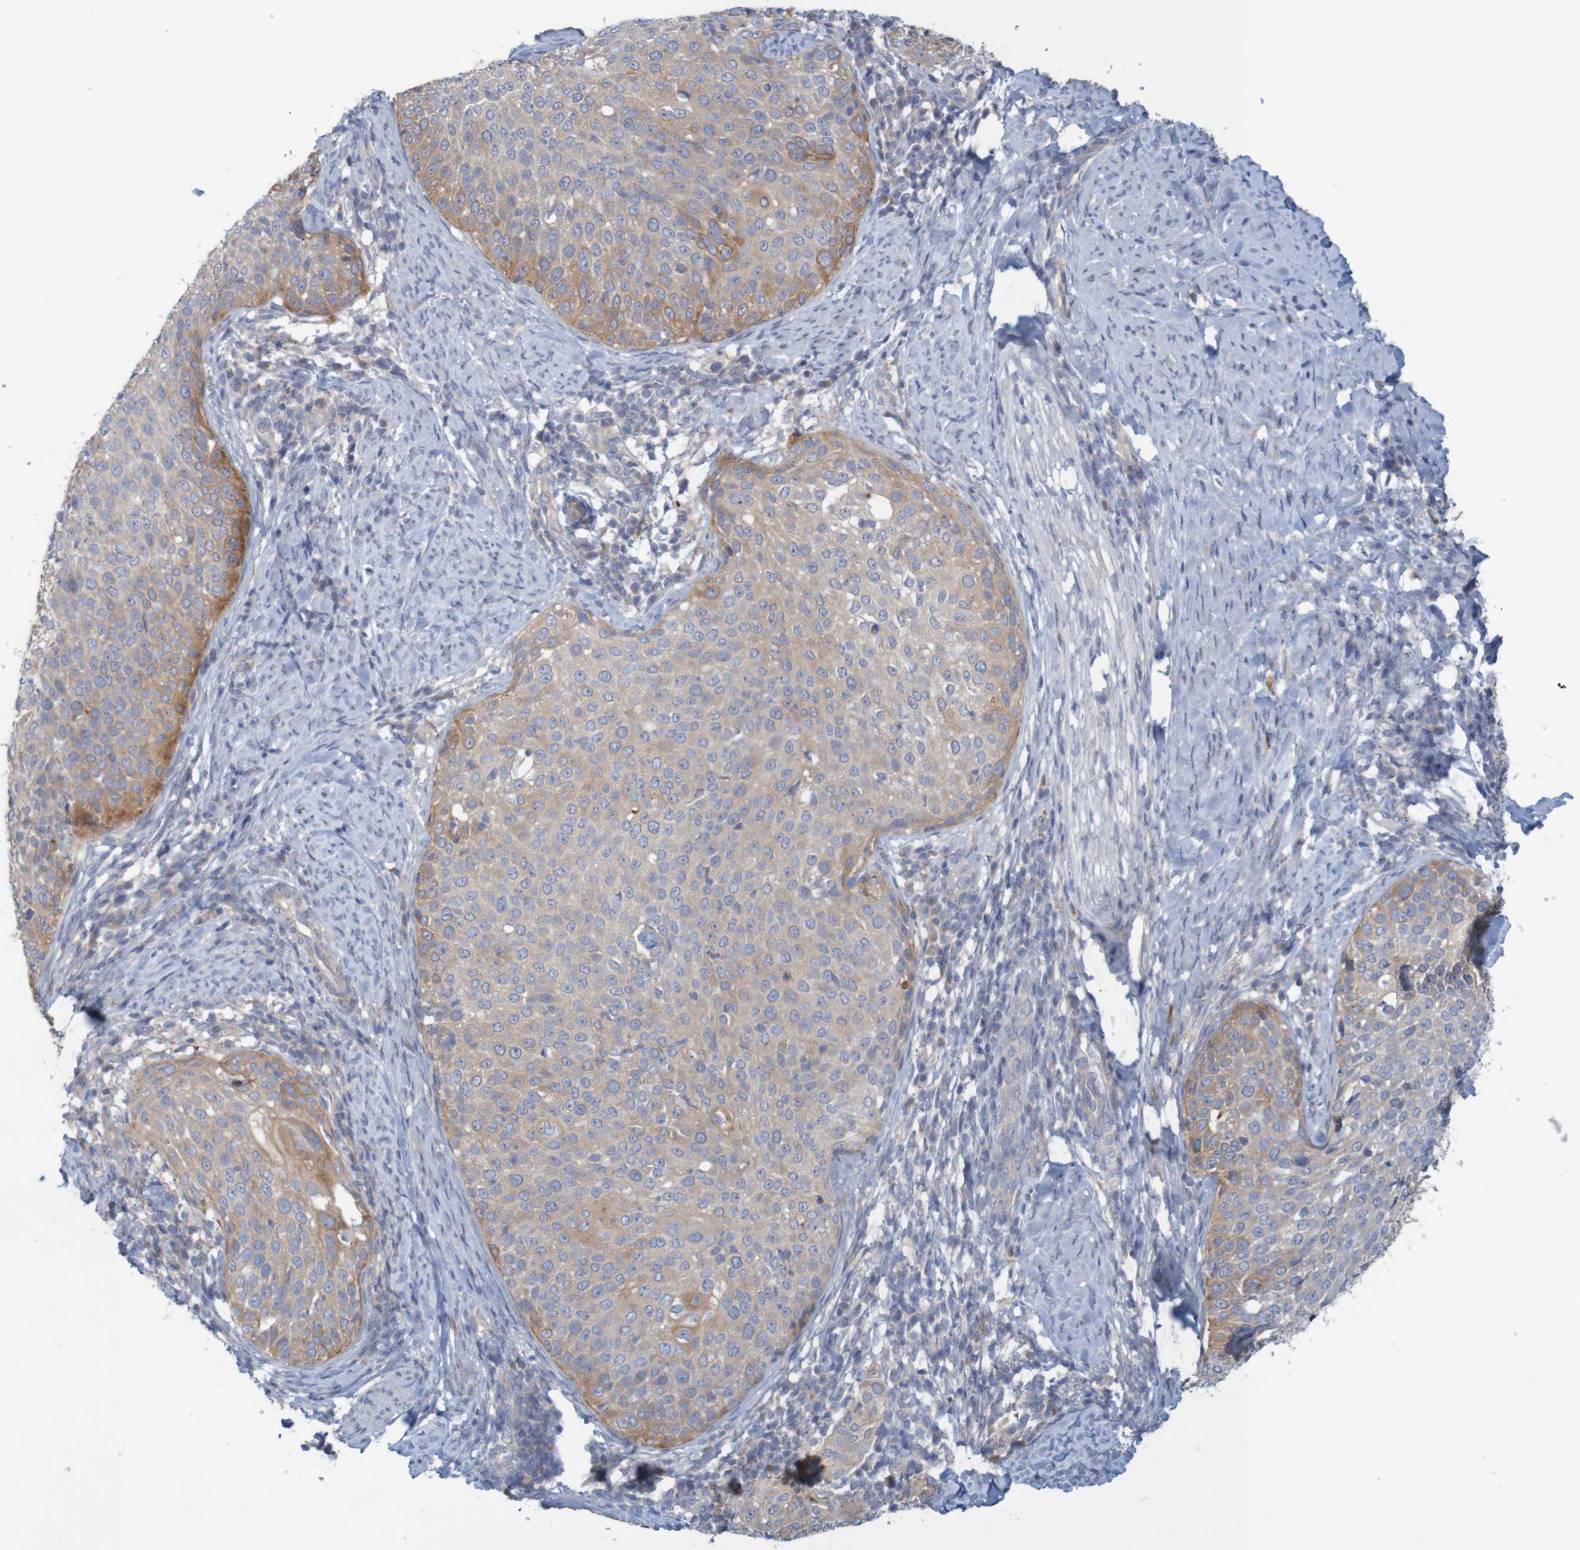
{"staining": {"intensity": "moderate", "quantity": ">75%", "location": "cytoplasmic/membranous"}, "tissue": "cervical cancer", "cell_type": "Tumor cells", "image_type": "cancer", "snomed": [{"axis": "morphology", "description": "Squamous cell carcinoma, NOS"}, {"axis": "topography", "description": "Cervix"}], "caption": "The micrograph displays staining of squamous cell carcinoma (cervical), revealing moderate cytoplasmic/membranous protein staining (brown color) within tumor cells.", "gene": "KRT23", "patient": {"sex": "female", "age": 51}}